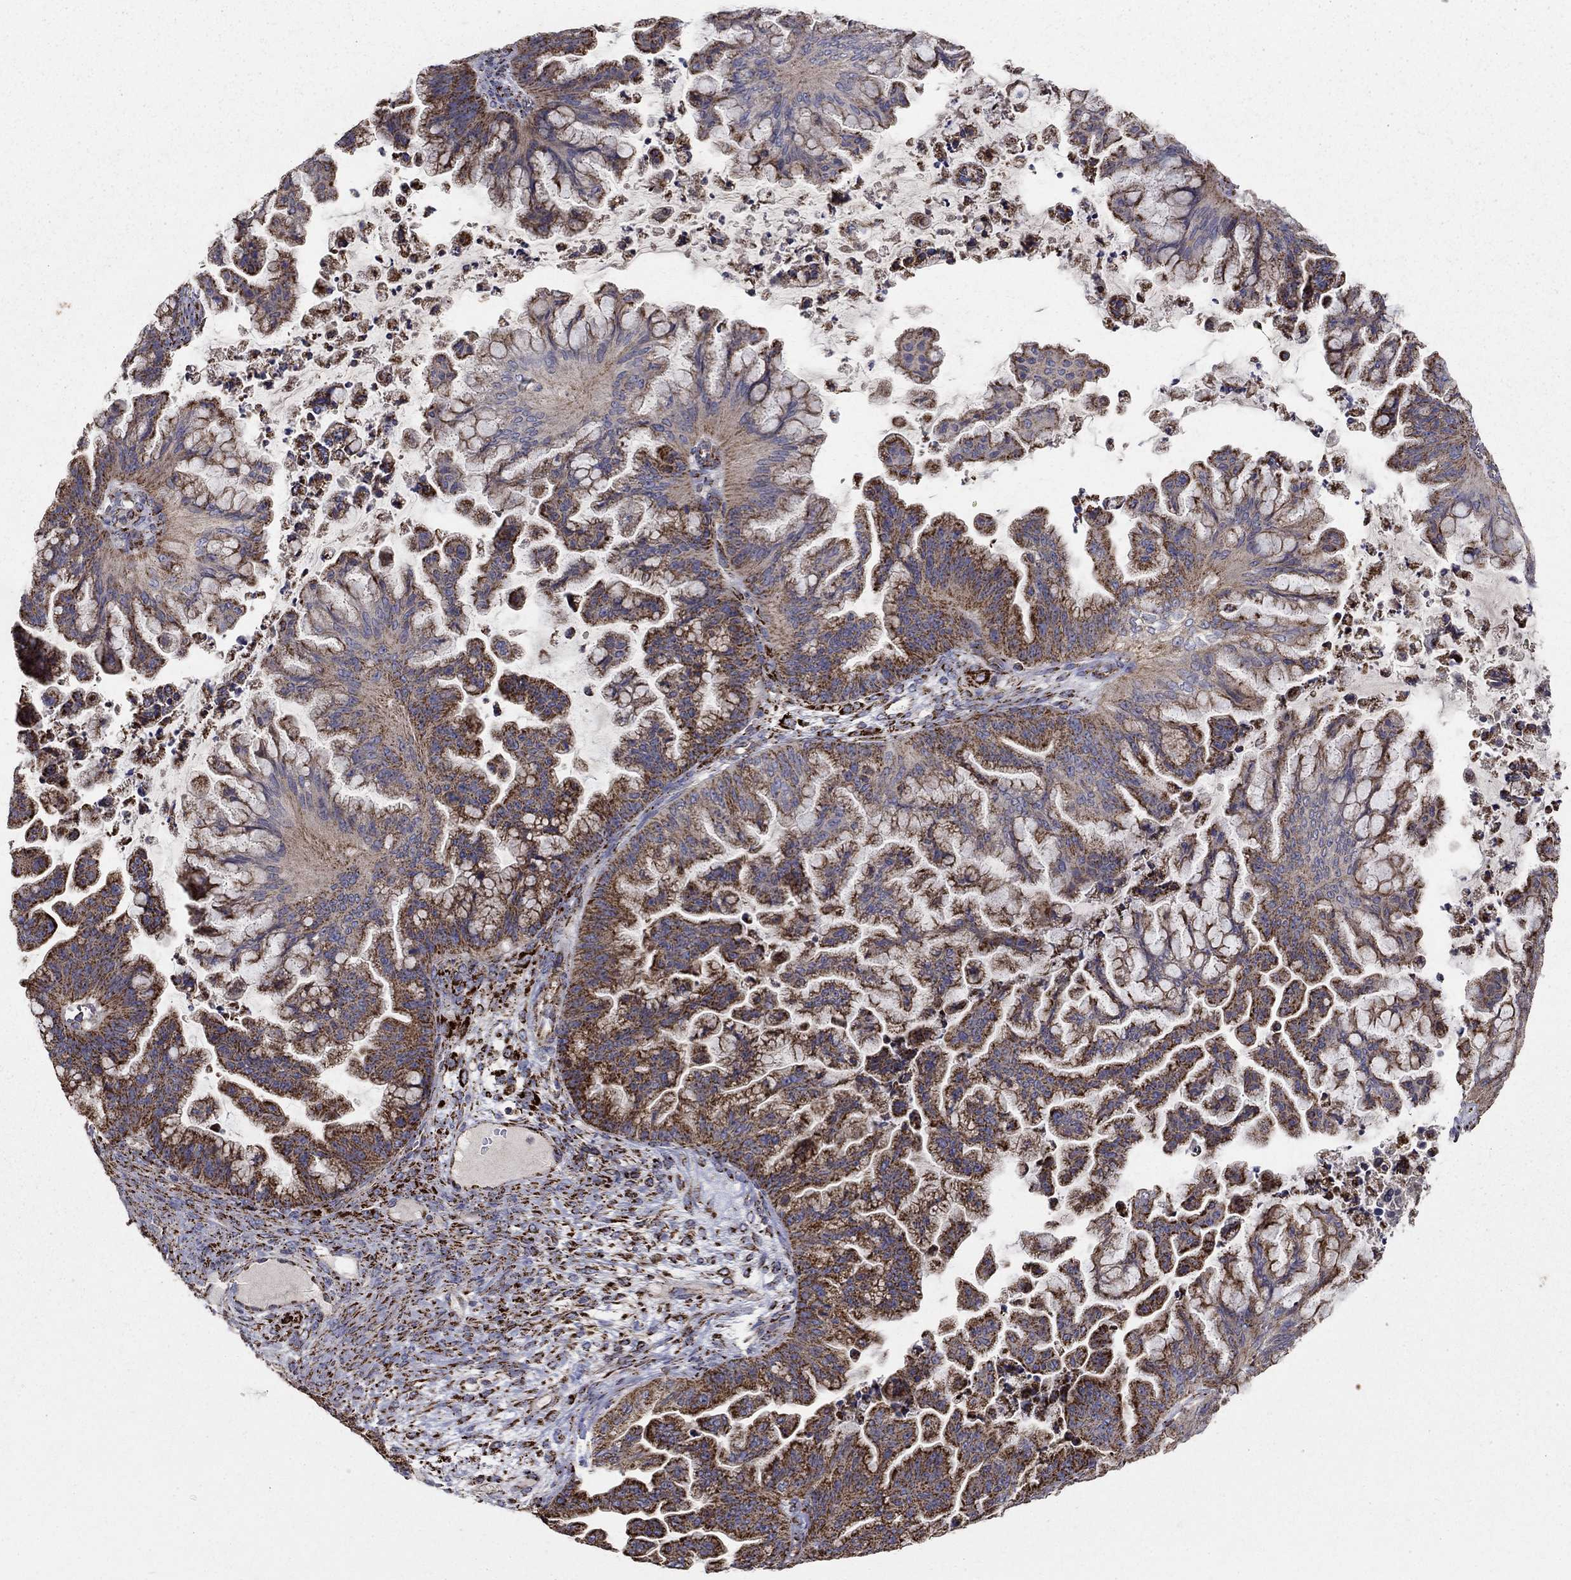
{"staining": {"intensity": "strong", "quantity": "25%-75%", "location": "cytoplasmic/membranous"}, "tissue": "ovarian cancer", "cell_type": "Tumor cells", "image_type": "cancer", "snomed": [{"axis": "morphology", "description": "Cystadenocarcinoma, mucinous, NOS"}, {"axis": "topography", "description": "Ovary"}], "caption": "IHC staining of mucinous cystadenocarcinoma (ovarian), which displays high levels of strong cytoplasmic/membranous positivity in about 25%-75% of tumor cells indicating strong cytoplasmic/membranous protein positivity. The staining was performed using DAB (brown) for protein detection and nuclei were counterstained in hematoxylin (blue).", "gene": "GCSH", "patient": {"sex": "female", "age": 67}}